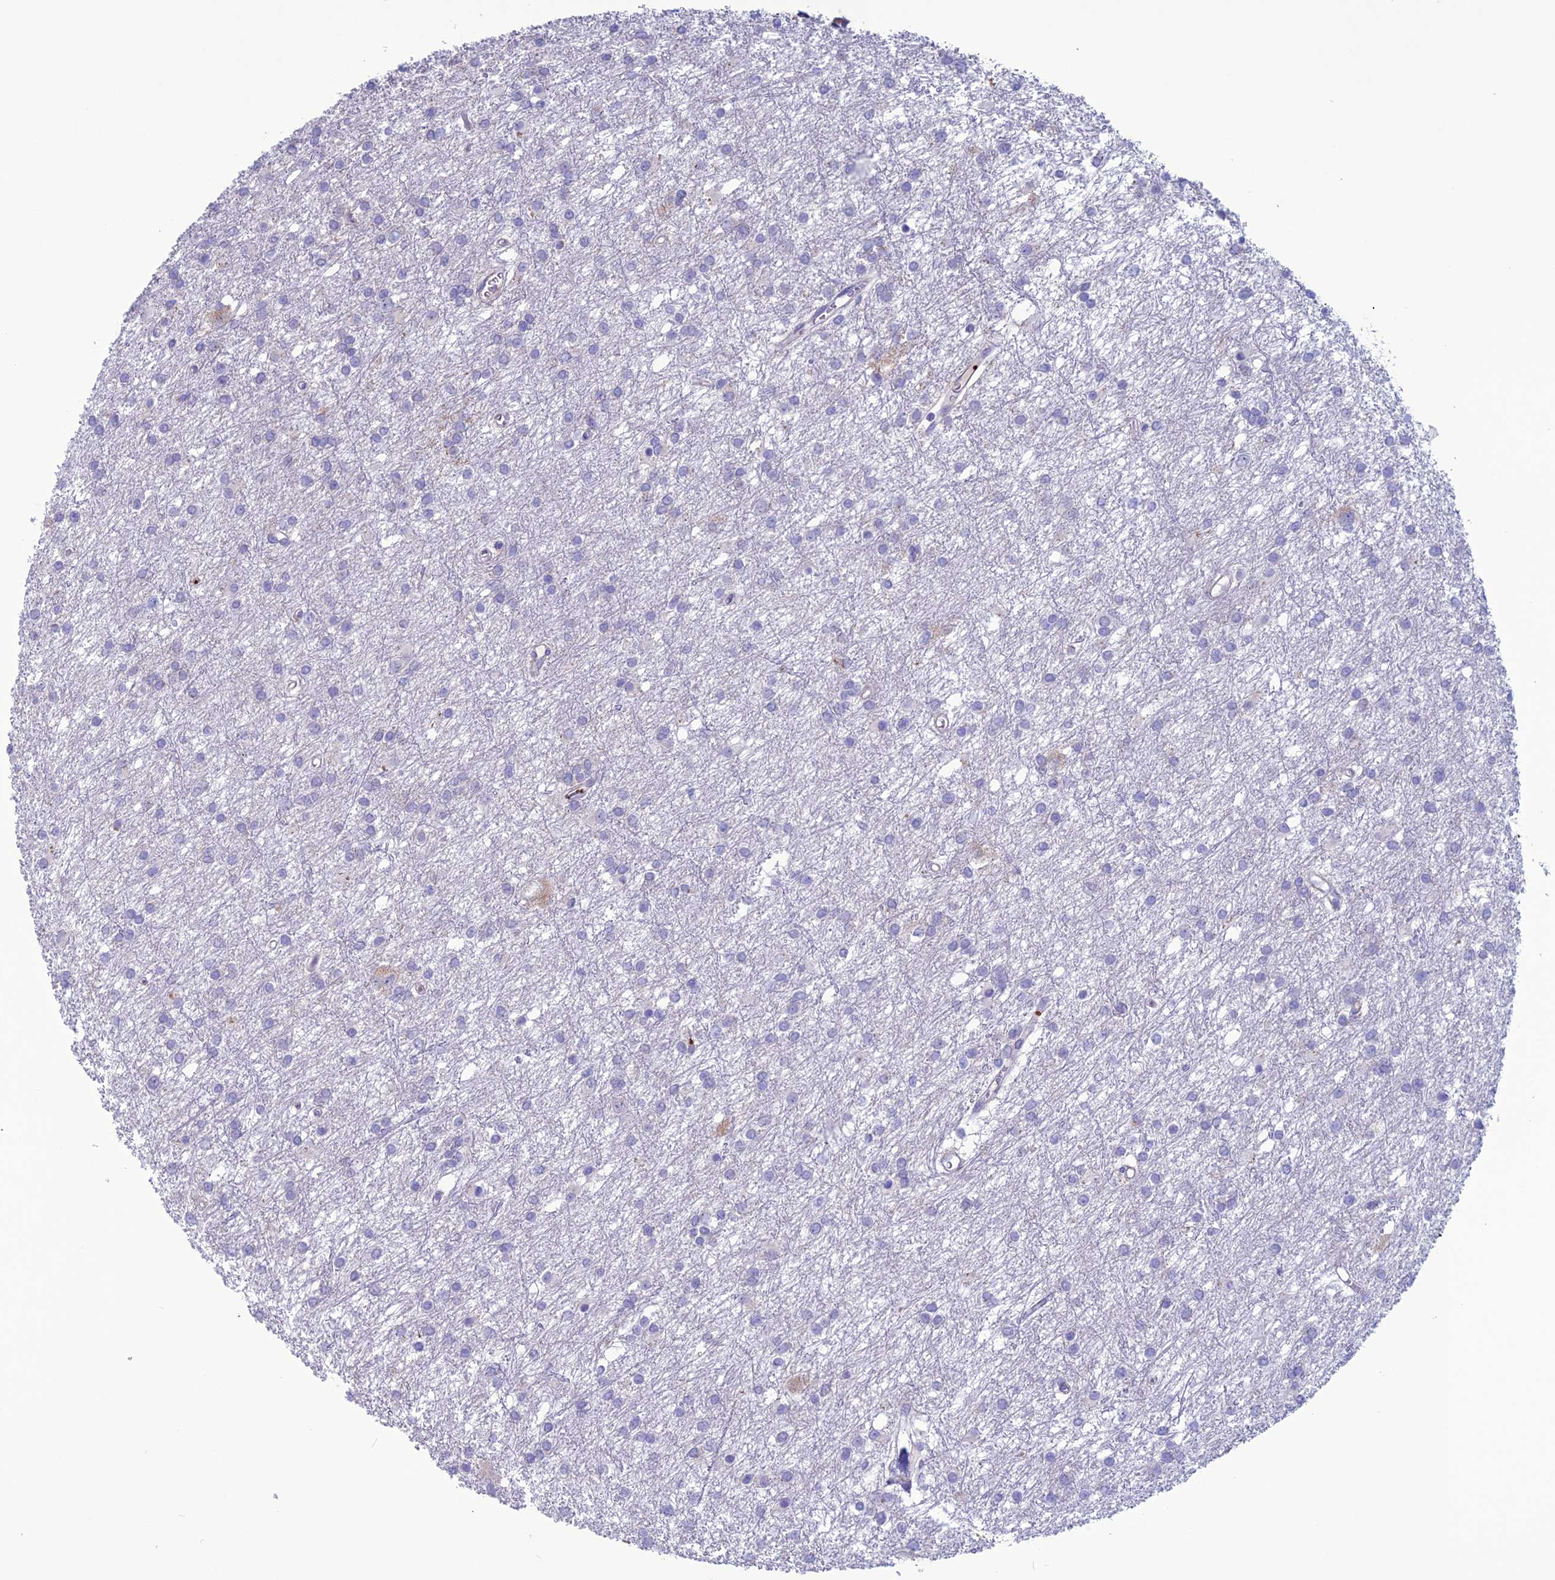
{"staining": {"intensity": "negative", "quantity": "none", "location": "none"}, "tissue": "glioma", "cell_type": "Tumor cells", "image_type": "cancer", "snomed": [{"axis": "morphology", "description": "Glioma, malignant, High grade"}, {"axis": "topography", "description": "Brain"}], "caption": "Malignant high-grade glioma was stained to show a protein in brown. There is no significant expression in tumor cells. Nuclei are stained in blue.", "gene": "C21orf140", "patient": {"sex": "female", "age": 50}}